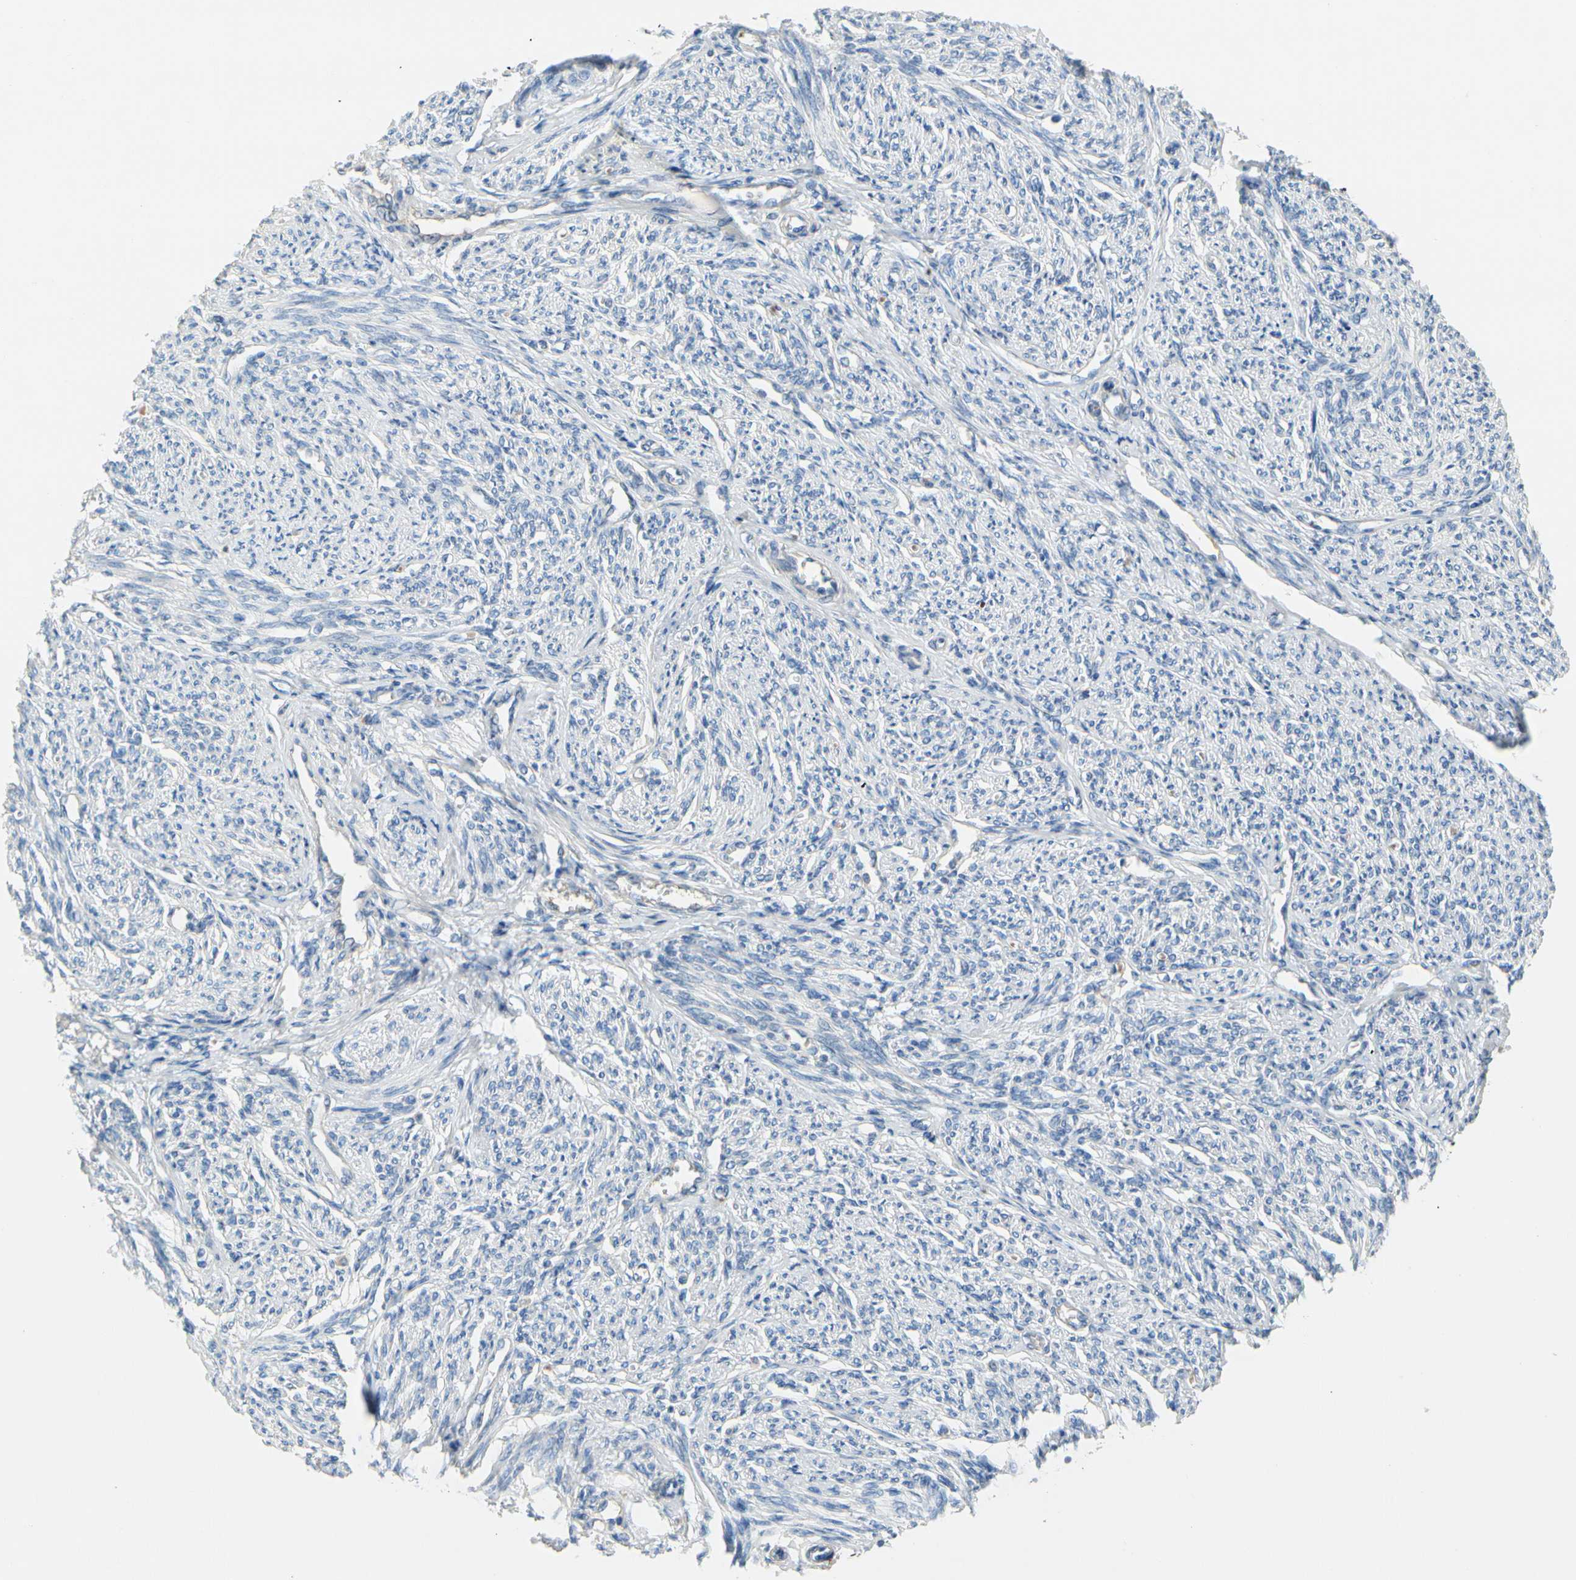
{"staining": {"intensity": "weak", "quantity": "<25%", "location": "cytoplasmic/membranous"}, "tissue": "smooth muscle", "cell_type": "Smooth muscle cells", "image_type": "normal", "snomed": [{"axis": "morphology", "description": "Normal tissue, NOS"}, {"axis": "topography", "description": "Smooth muscle"}], "caption": "The histopathology image demonstrates no staining of smooth muscle cells in benign smooth muscle. (DAB immunohistochemistry (IHC), high magnification).", "gene": "CNDP1", "patient": {"sex": "female", "age": 65}}